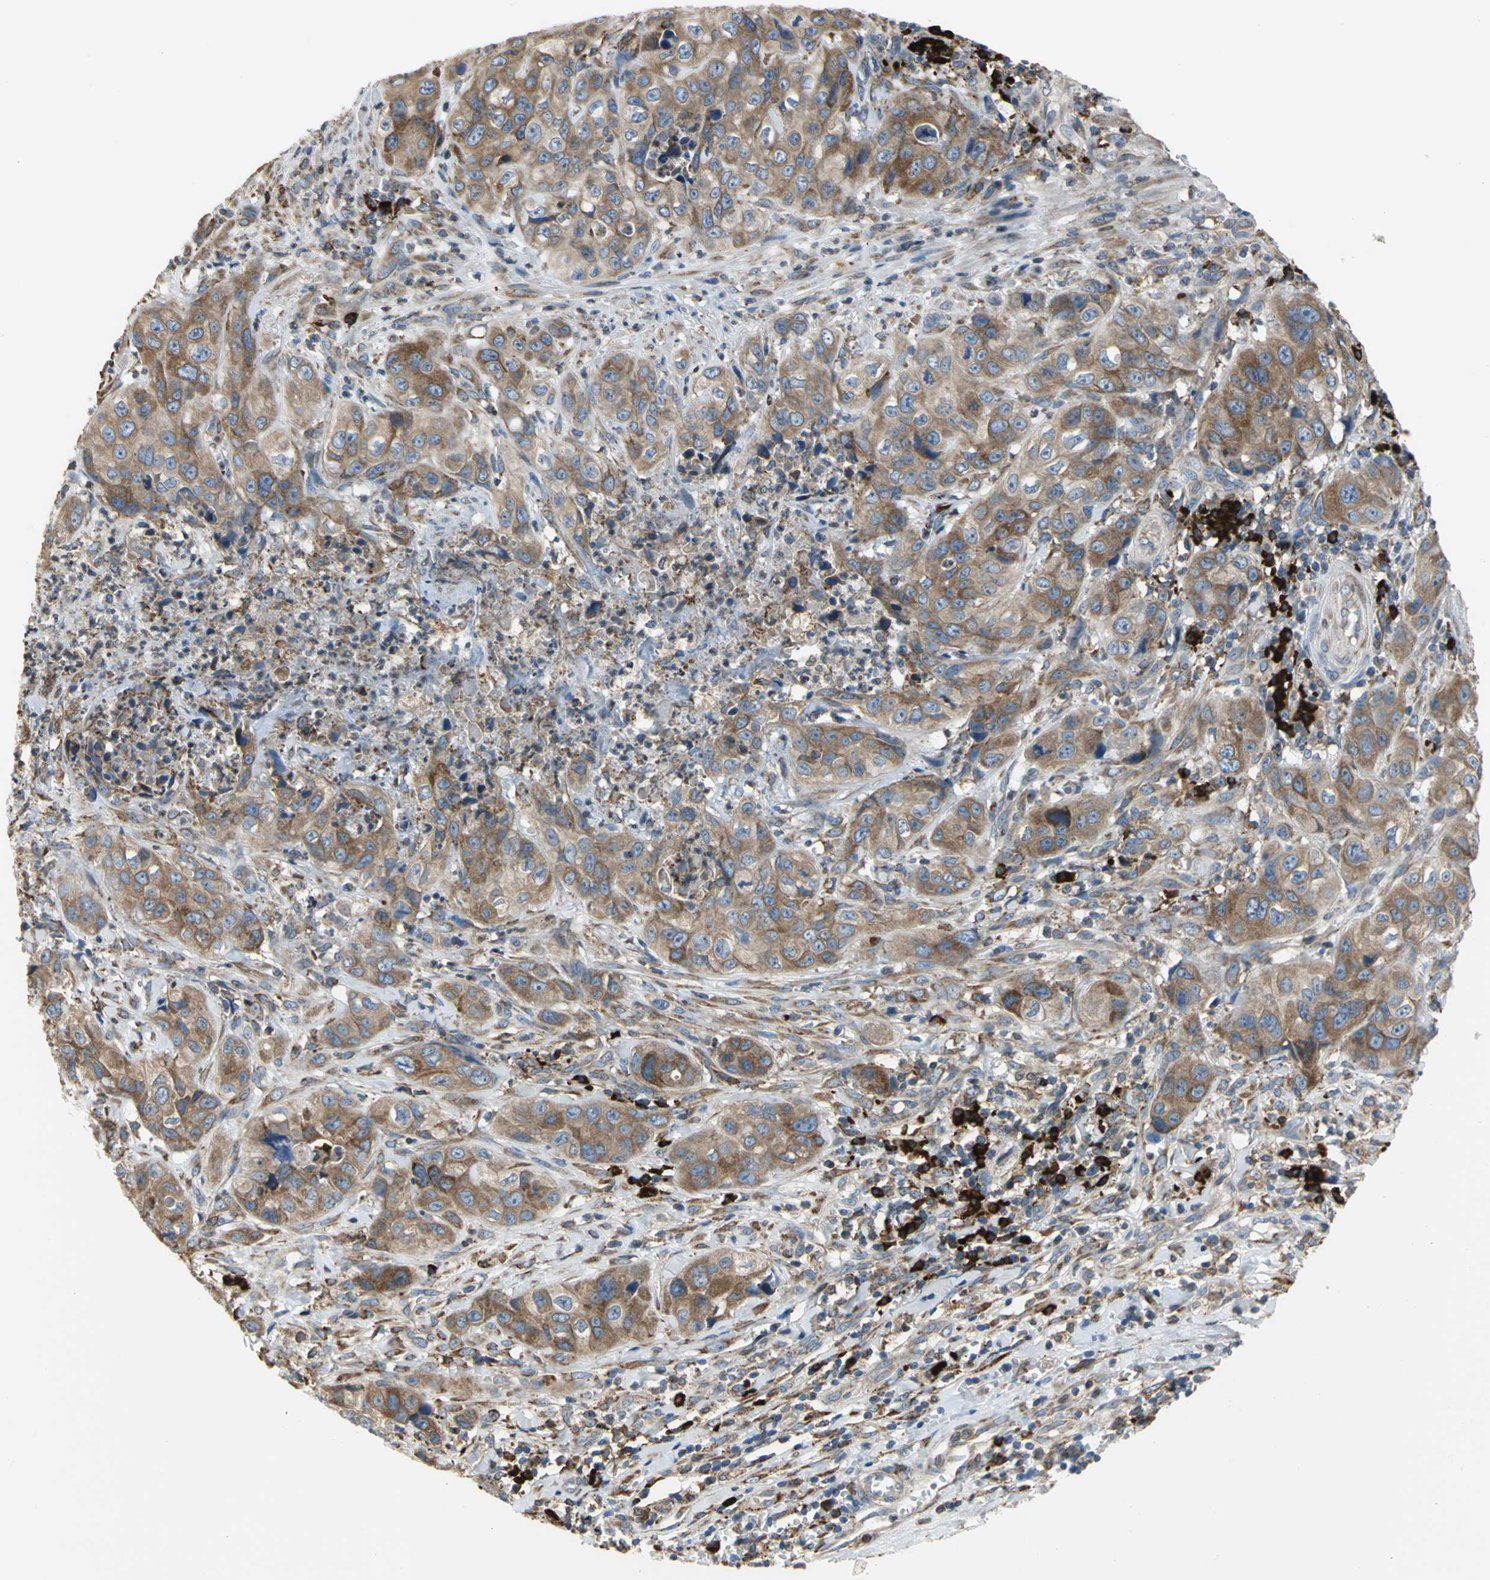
{"staining": {"intensity": "moderate", "quantity": ">75%", "location": "cytoplasmic/membranous"}, "tissue": "liver cancer", "cell_type": "Tumor cells", "image_type": "cancer", "snomed": [{"axis": "morphology", "description": "Cholangiocarcinoma"}, {"axis": "topography", "description": "Liver"}], "caption": "The immunohistochemical stain highlights moderate cytoplasmic/membranous positivity in tumor cells of liver cancer tissue.", "gene": "SDF2L1", "patient": {"sex": "female", "age": 61}}